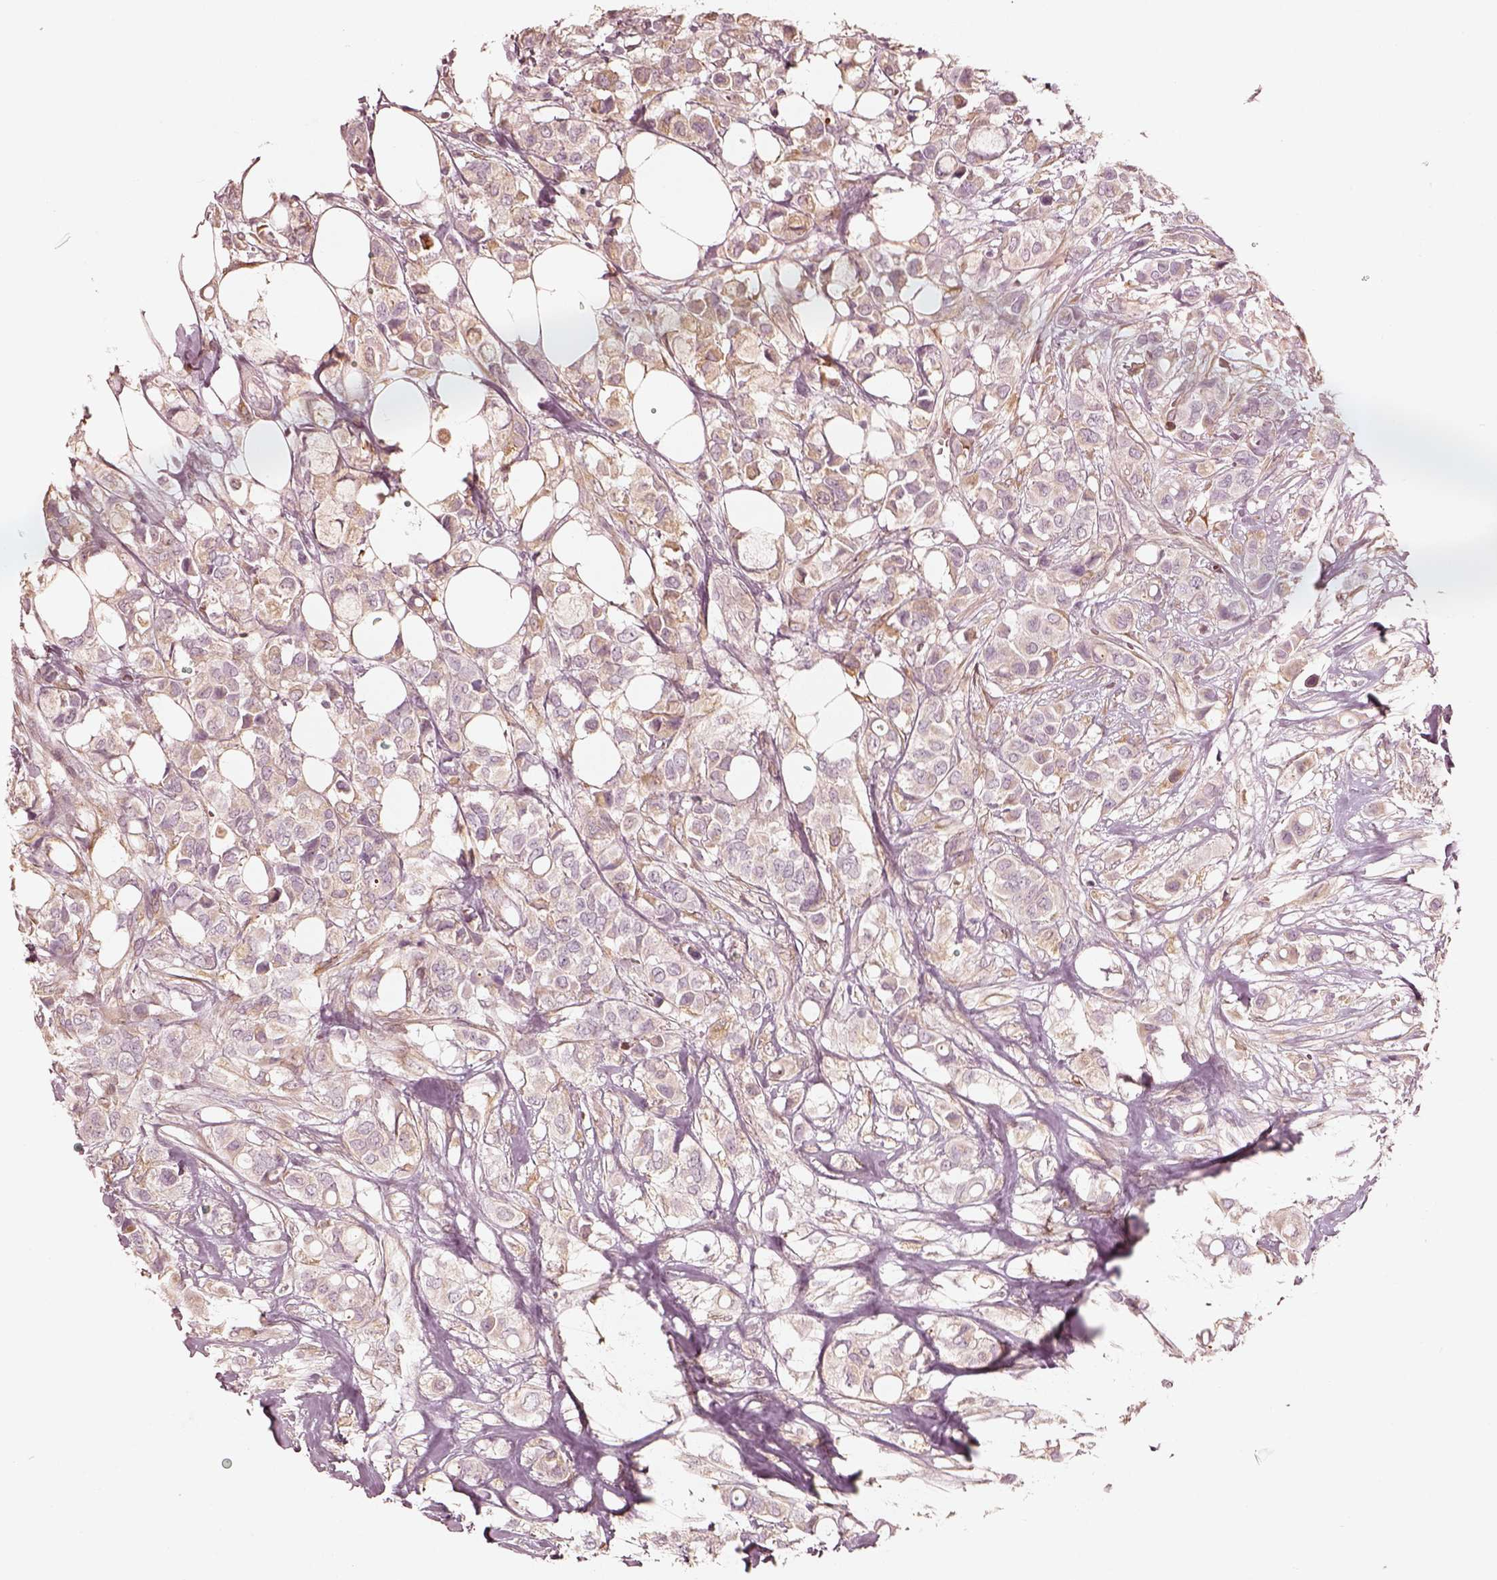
{"staining": {"intensity": "moderate", "quantity": "<25%", "location": "cytoplasmic/membranous"}, "tissue": "breast cancer", "cell_type": "Tumor cells", "image_type": "cancer", "snomed": [{"axis": "morphology", "description": "Duct carcinoma"}, {"axis": "topography", "description": "Breast"}], "caption": "IHC micrograph of human breast cancer (intraductal carcinoma) stained for a protein (brown), which exhibits low levels of moderate cytoplasmic/membranous positivity in about <25% of tumor cells.", "gene": "WLS", "patient": {"sex": "female", "age": 85}}